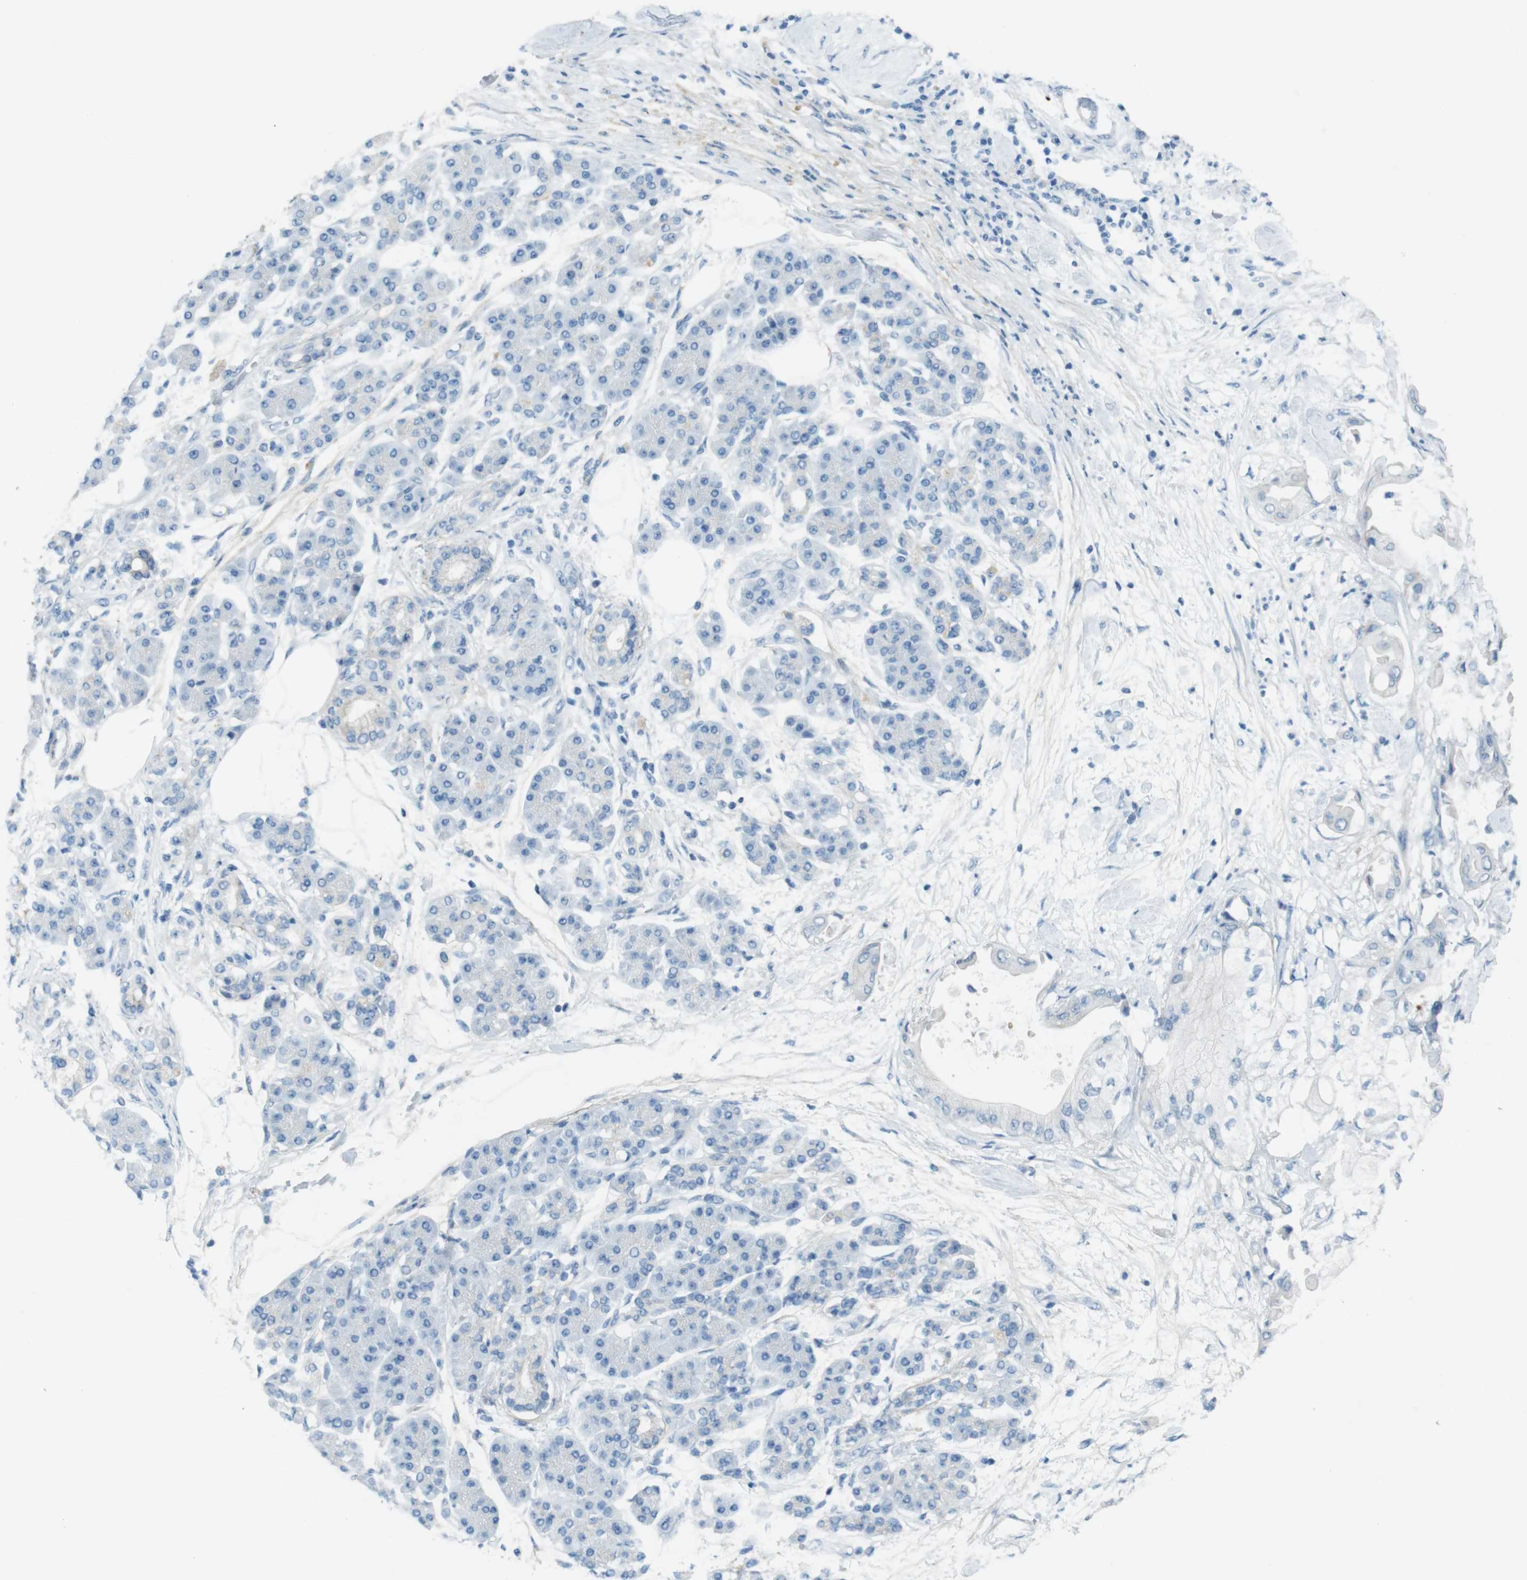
{"staining": {"intensity": "negative", "quantity": "none", "location": "none"}, "tissue": "pancreatic cancer", "cell_type": "Tumor cells", "image_type": "cancer", "snomed": [{"axis": "morphology", "description": "Adenocarcinoma, NOS"}, {"axis": "morphology", "description": "Adenocarcinoma, metastatic, NOS"}, {"axis": "topography", "description": "Lymph node"}, {"axis": "topography", "description": "Pancreas"}, {"axis": "topography", "description": "Duodenum"}], "caption": "High magnification brightfield microscopy of metastatic adenocarcinoma (pancreatic) stained with DAB (3,3'-diaminobenzidine) (brown) and counterstained with hematoxylin (blue): tumor cells show no significant expression.", "gene": "ENTPD7", "patient": {"sex": "female", "age": 64}}